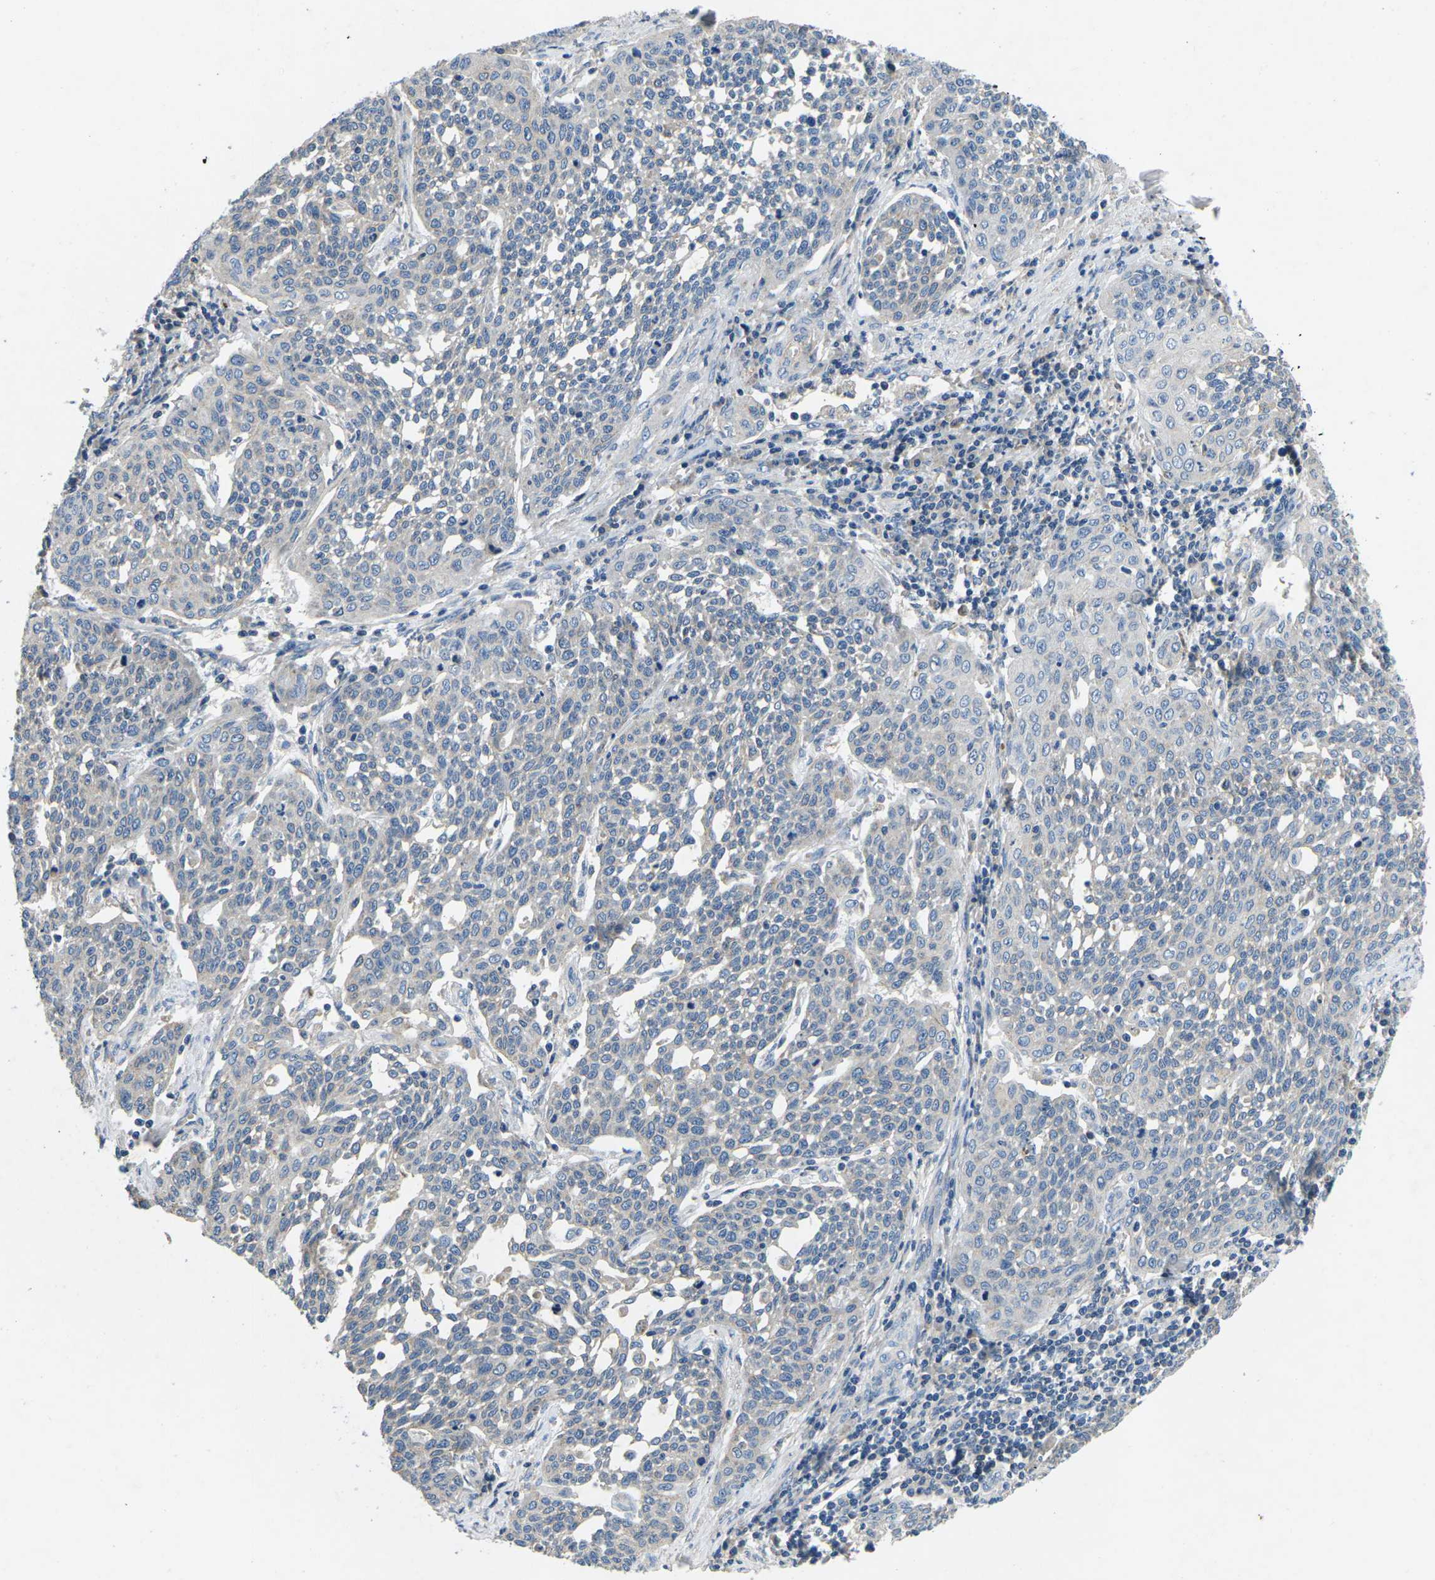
{"staining": {"intensity": "negative", "quantity": "none", "location": "none"}, "tissue": "cervical cancer", "cell_type": "Tumor cells", "image_type": "cancer", "snomed": [{"axis": "morphology", "description": "Squamous cell carcinoma, NOS"}, {"axis": "topography", "description": "Cervix"}], "caption": "Photomicrograph shows no protein expression in tumor cells of cervical squamous cell carcinoma tissue.", "gene": "PDCD6IP", "patient": {"sex": "female", "age": 34}}